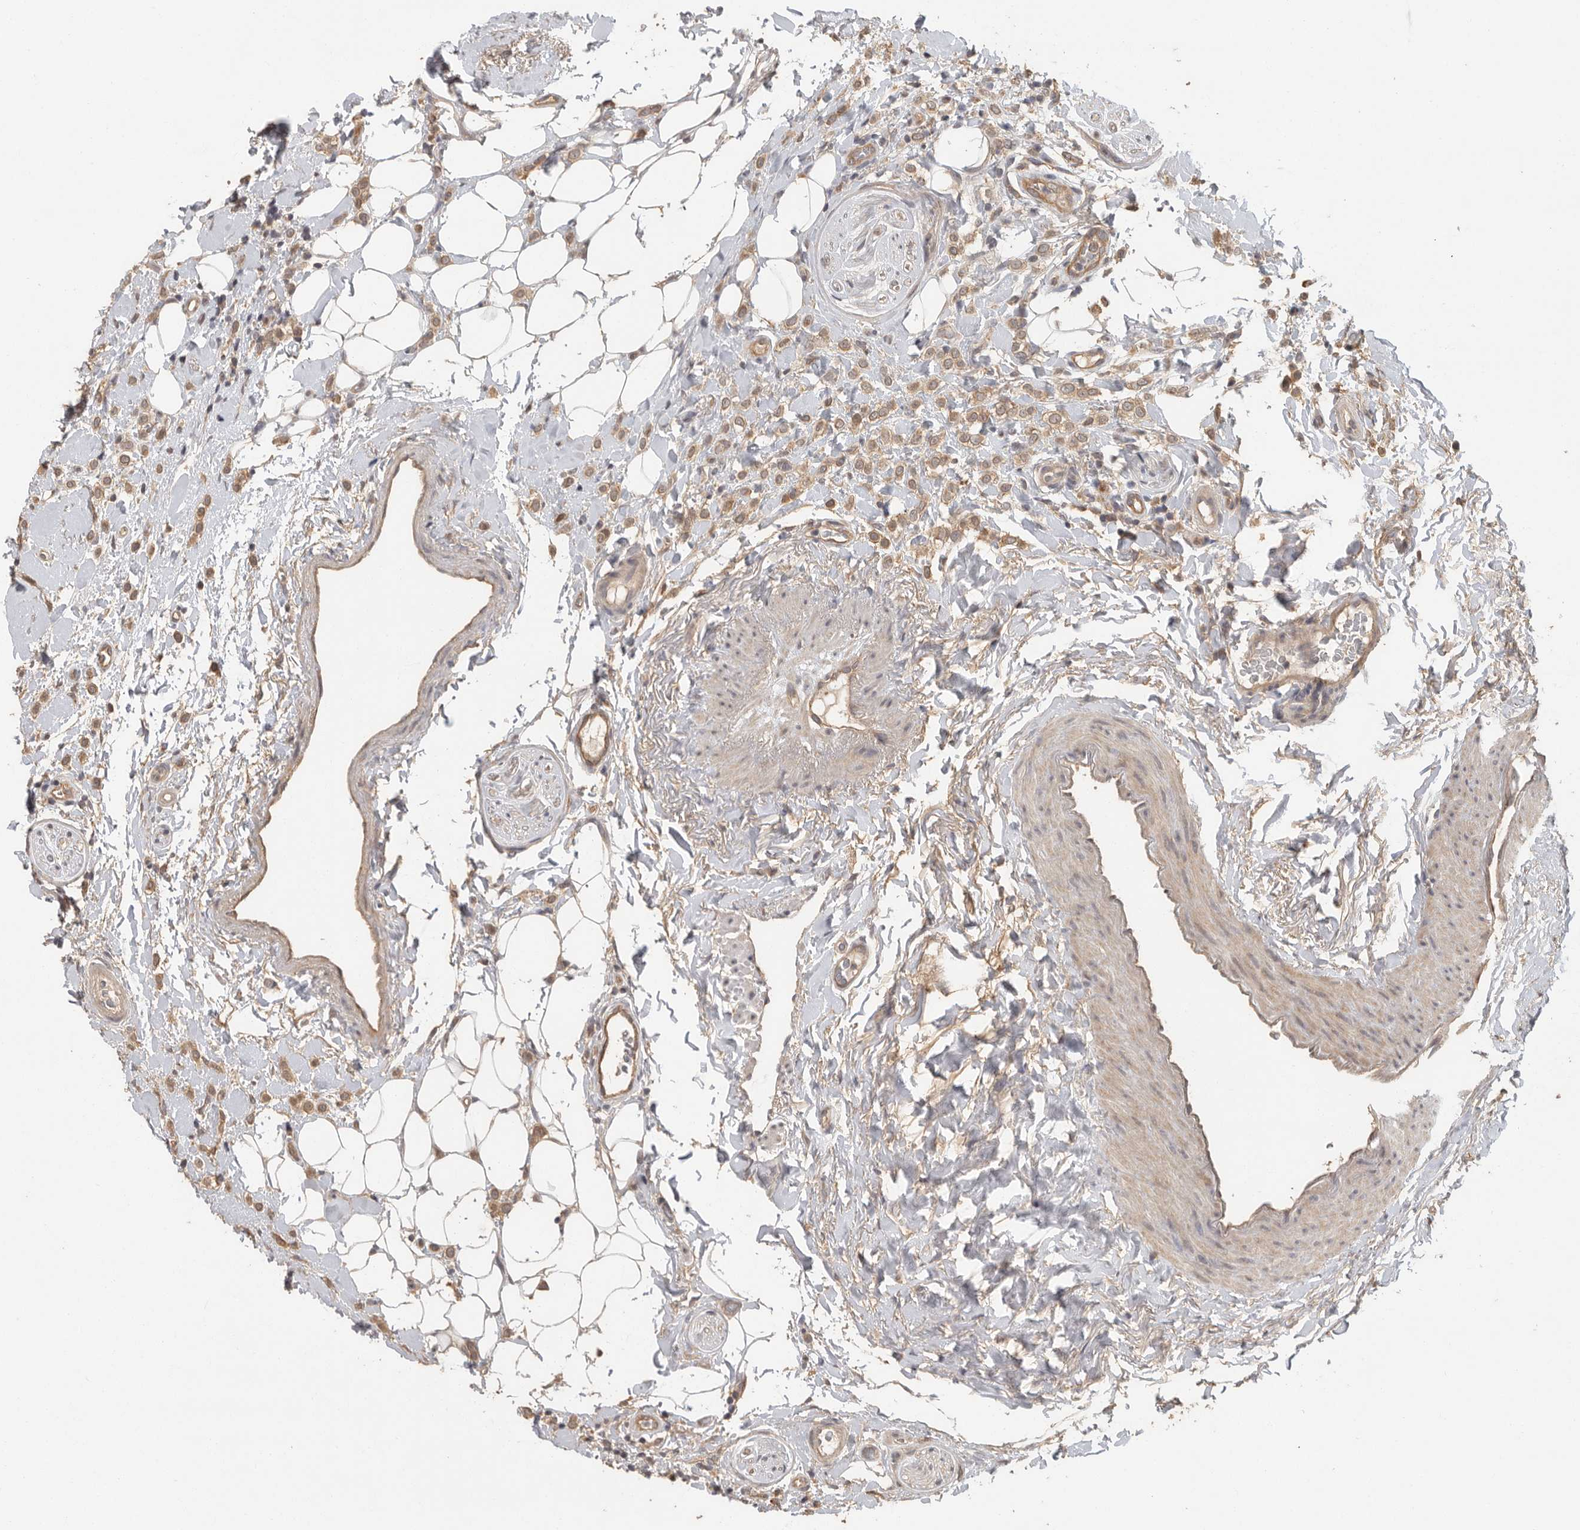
{"staining": {"intensity": "moderate", "quantity": ">75%", "location": "cytoplasmic/membranous"}, "tissue": "breast cancer", "cell_type": "Tumor cells", "image_type": "cancer", "snomed": [{"axis": "morphology", "description": "Normal tissue, NOS"}, {"axis": "morphology", "description": "Lobular carcinoma"}, {"axis": "topography", "description": "Breast"}], "caption": "Human breast lobular carcinoma stained with a protein marker demonstrates moderate staining in tumor cells.", "gene": "BAIAP2", "patient": {"sex": "female", "age": 50}}